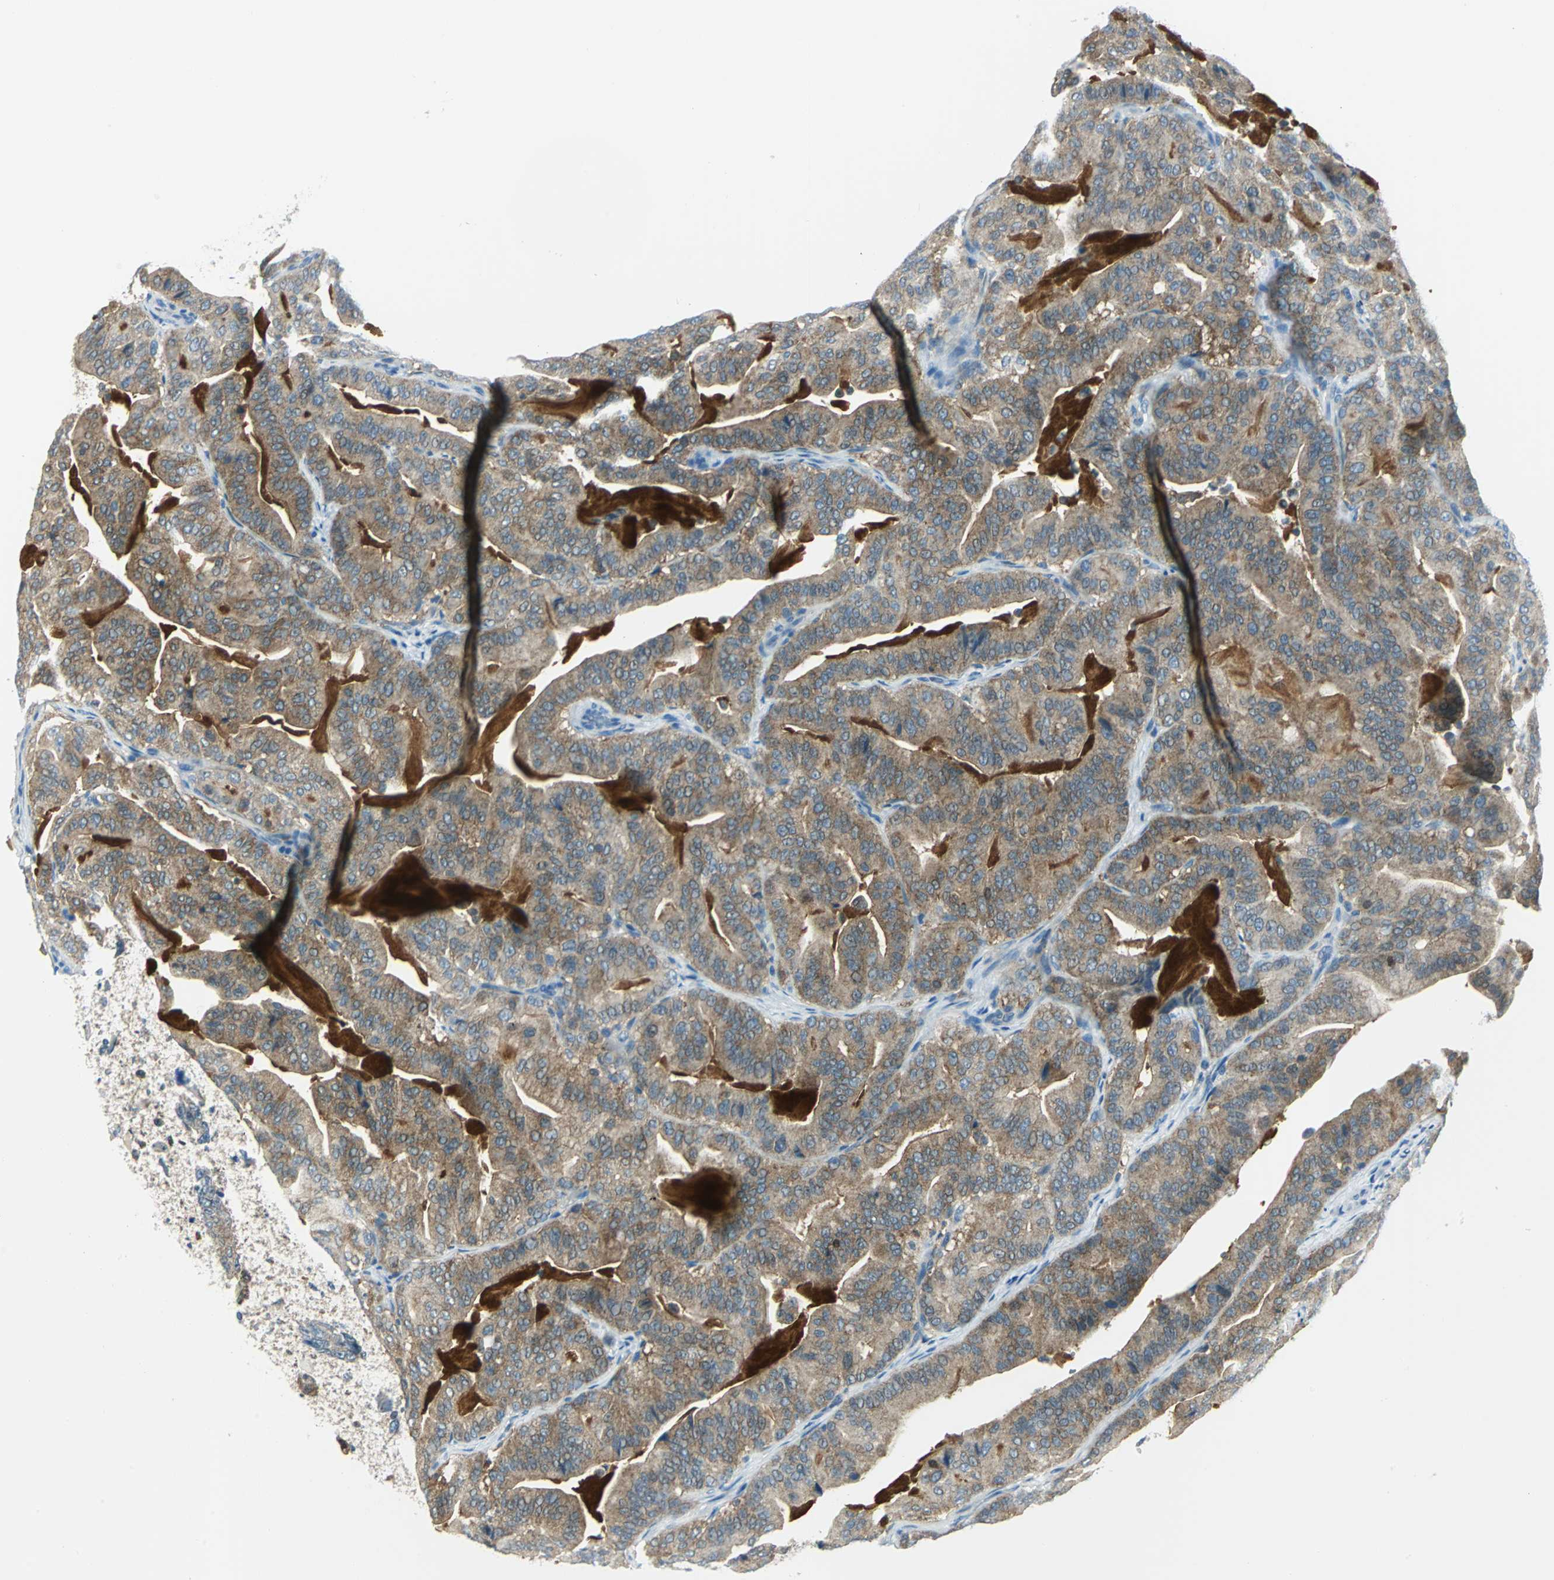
{"staining": {"intensity": "moderate", "quantity": ">75%", "location": "cytoplasmic/membranous"}, "tissue": "pancreatic cancer", "cell_type": "Tumor cells", "image_type": "cancer", "snomed": [{"axis": "morphology", "description": "Adenocarcinoma, NOS"}, {"axis": "topography", "description": "Pancreas"}], "caption": "This is an image of immunohistochemistry (IHC) staining of pancreatic cancer (adenocarcinoma), which shows moderate positivity in the cytoplasmic/membranous of tumor cells.", "gene": "ALDOA", "patient": {"sex": "male", "age": 63}}